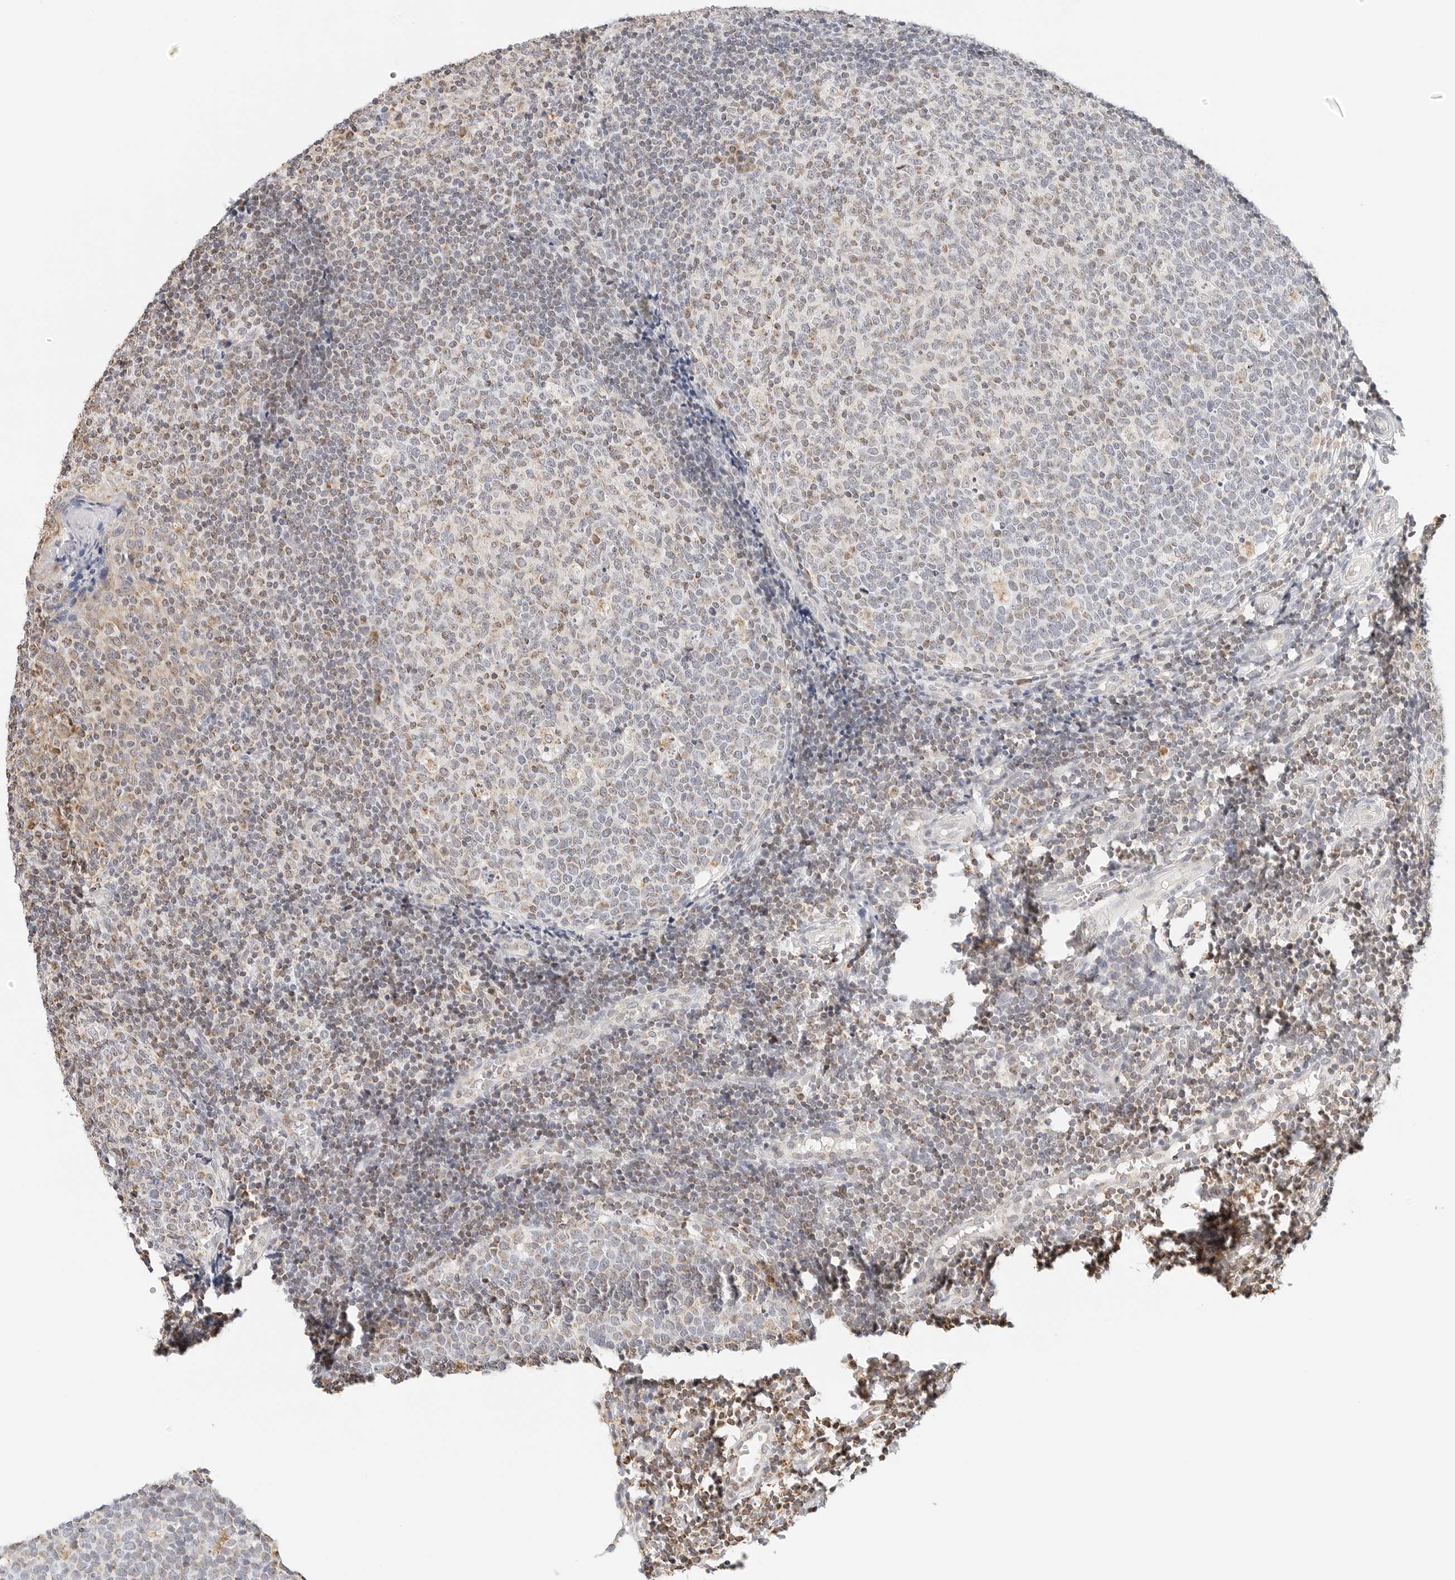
{"staining": {"intensity": "weak", "quantity": "25%-75%", "location": "cytoplasmic/membranous"}, "tissue": "tonsil", "cell_type": "Germinal center cells", "image_type": "normal", "snomed": [{"axis": "morphology", "description": "Normal tissue, NOS"}, {"axis": "topography", "description": "Tonsil"}], "caption": "A high-resolution image shows IHC staining of unremarkable tonsil, which exhibits weak cytoplasmic/membranous expression in approximately 25%-75% of germinal center cells. (DAB IHC with brightfield microscopy, high magnification).", "gene": "ATL1", "patient": {"sex": "female", "age": 19}}